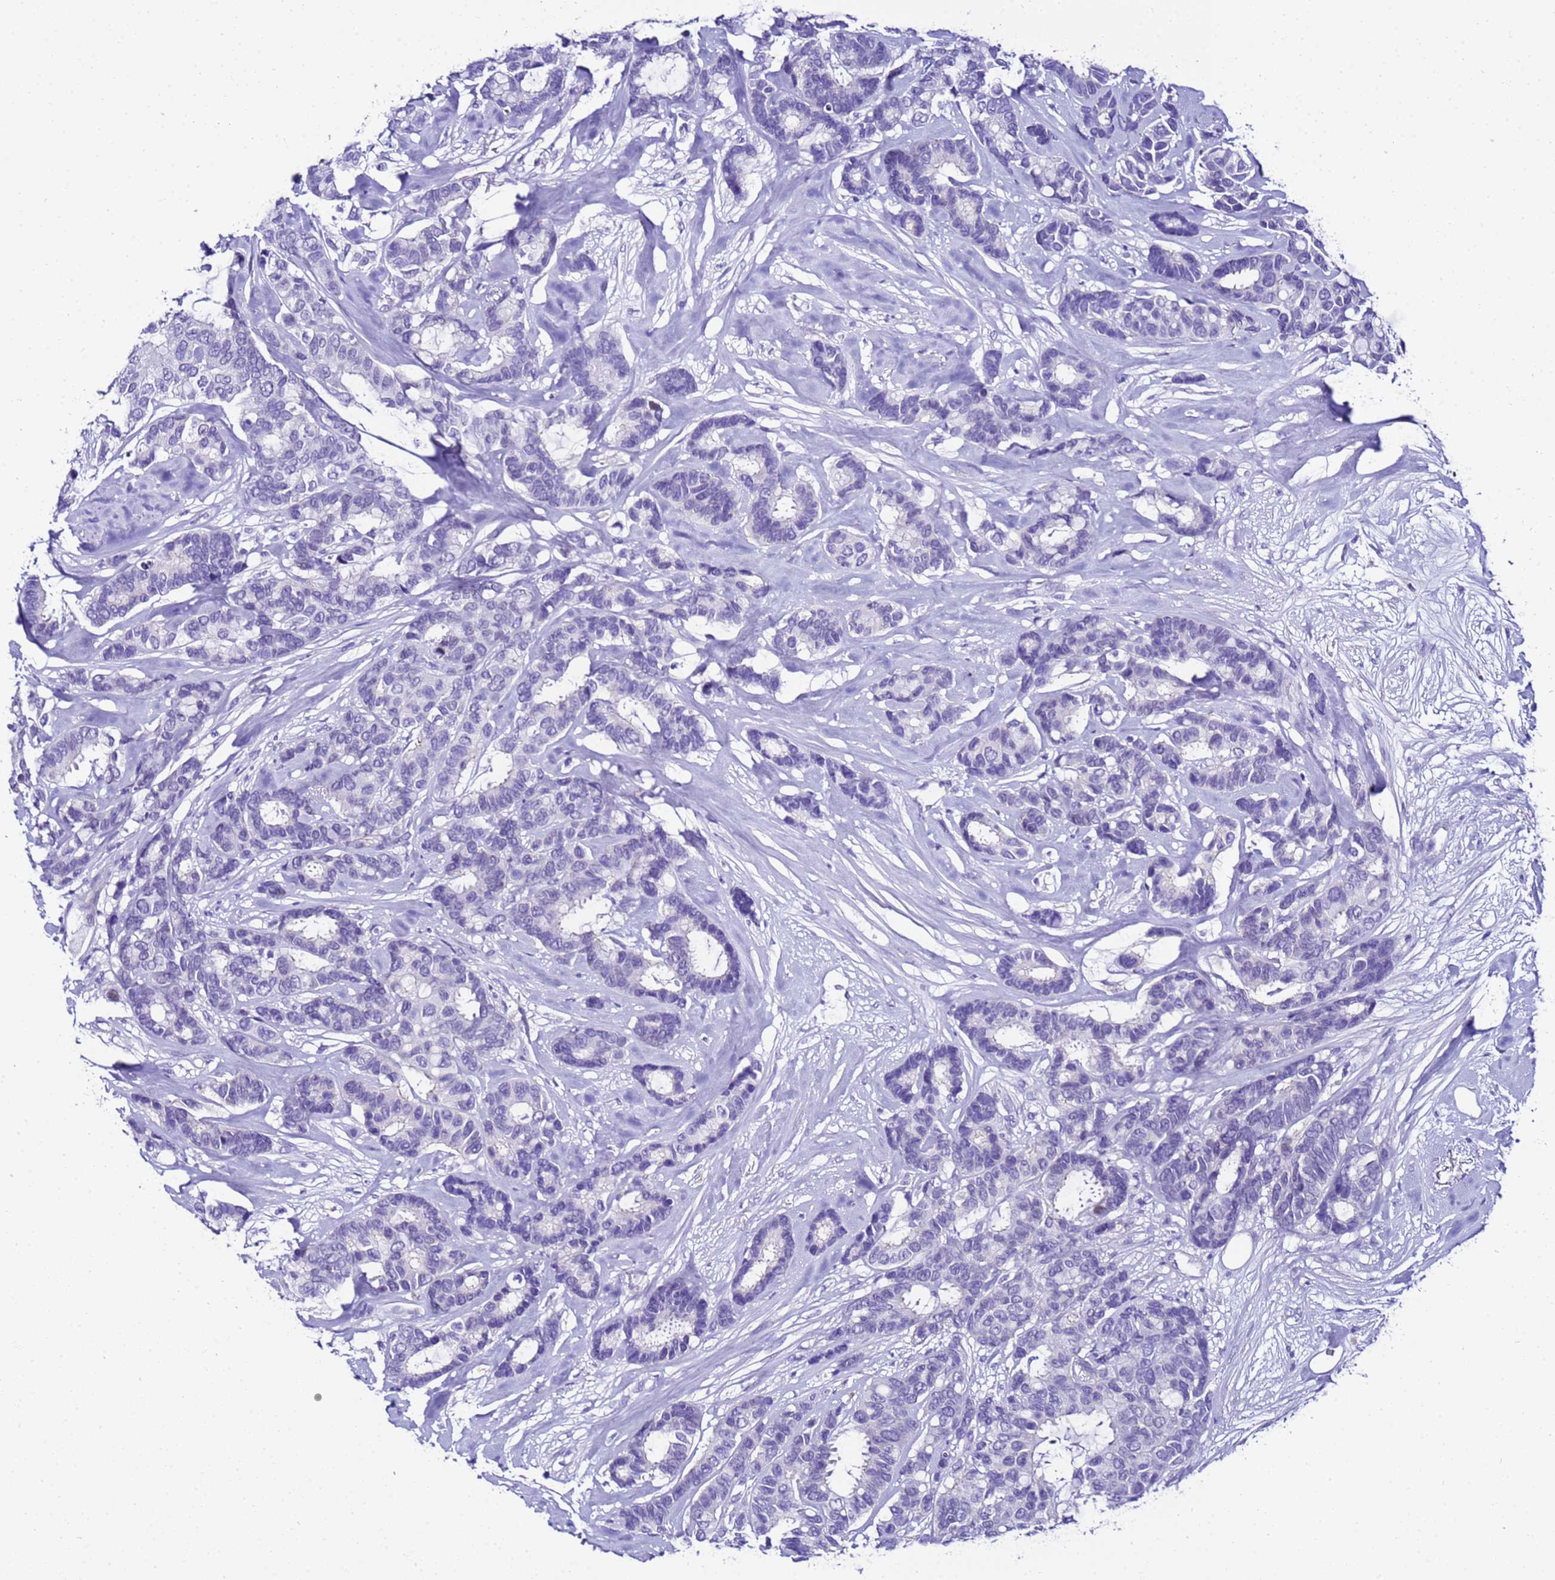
{"staining": {"intensity": "negative", "quantity": "none", "location": "none"}, "tissue": "breast cancer", "cell_type": "Tumor cells", "image_type": "cancer", "snomed": [{"axis": "morphology", "description": "Duct carcinoma"}, {"axis": "topography", "description": "Breast"}], "caption": "Tumor cells are negative for protein expression in human breast intraductal carcinoma.", "gene": "ZNF417", "patient": {"sex": "female", "age": 87}}